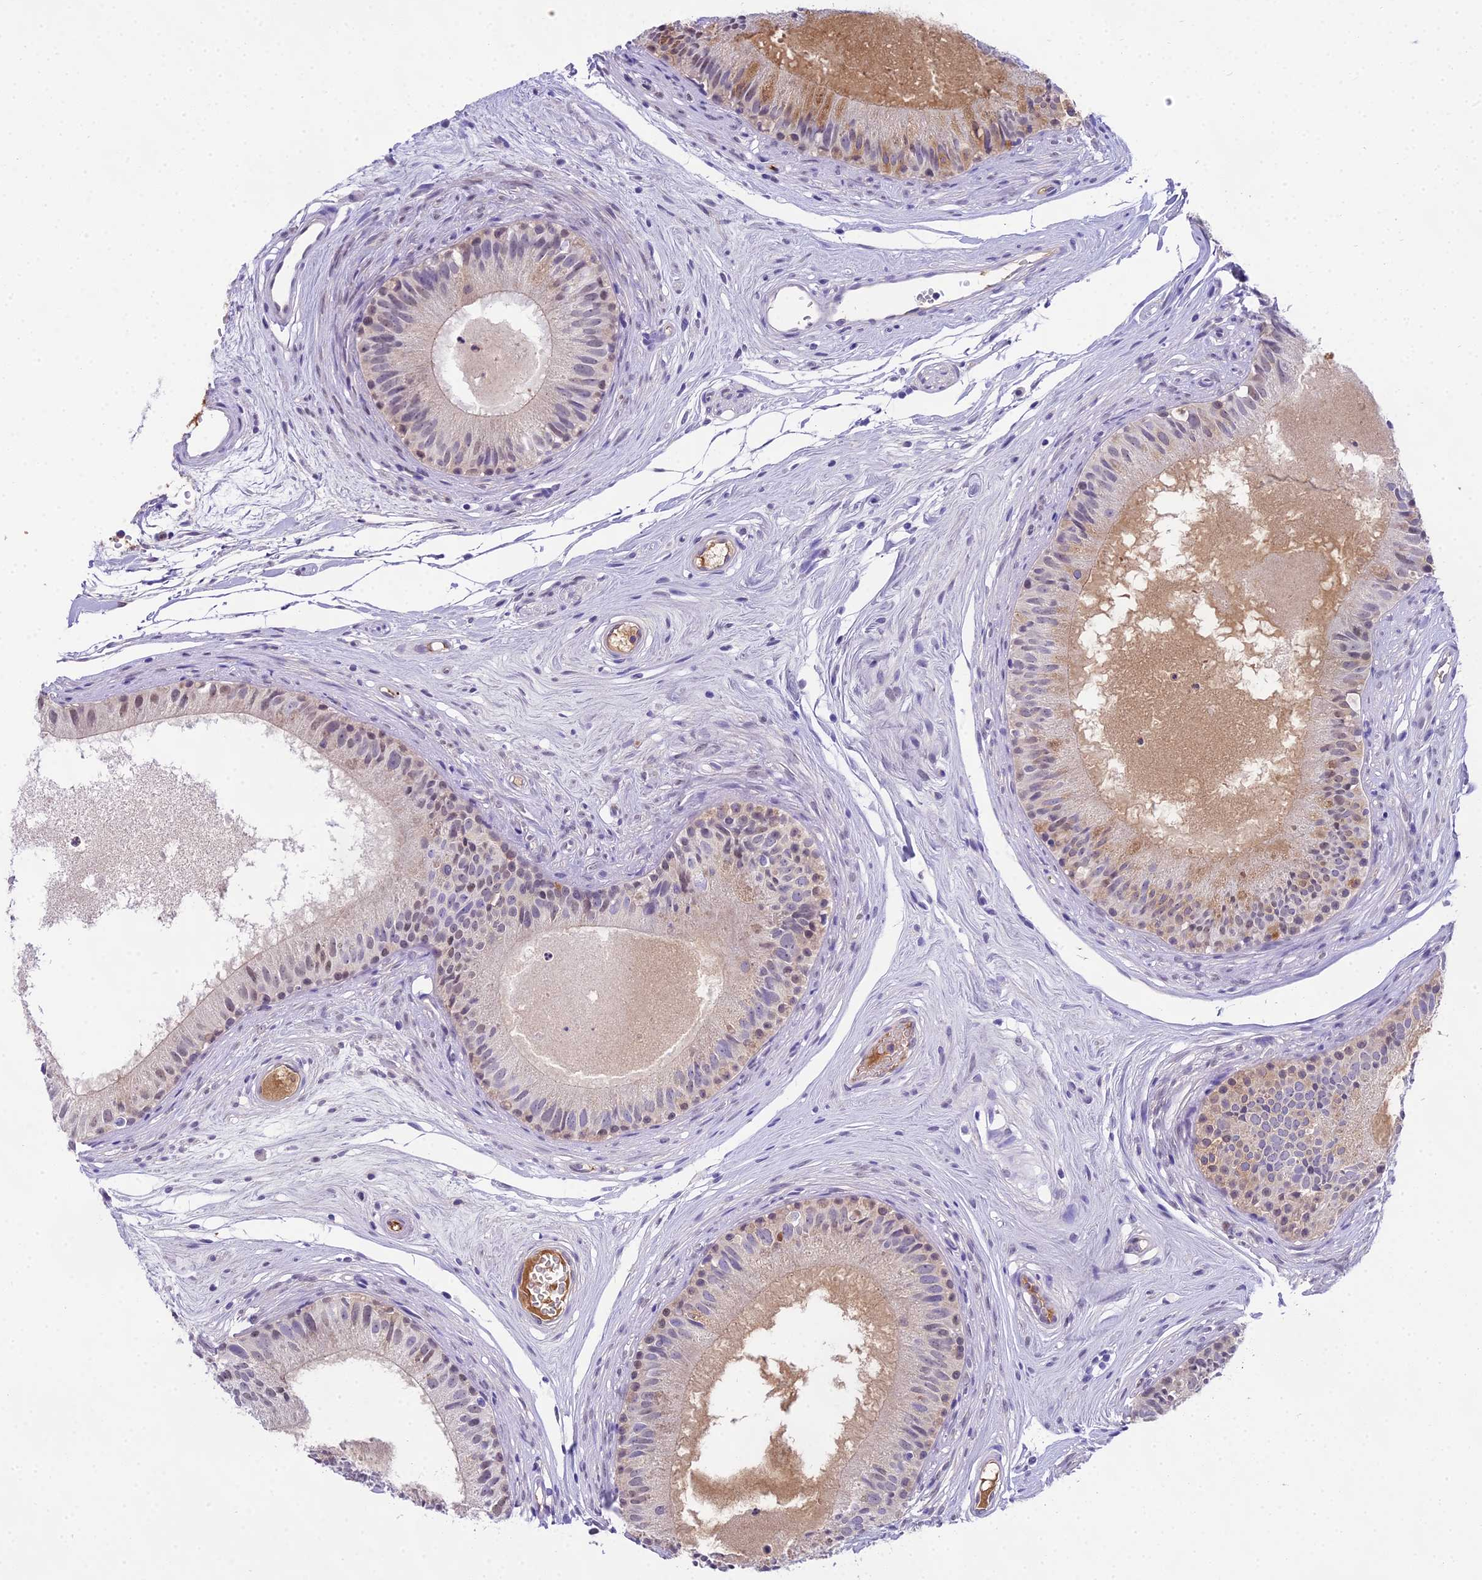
{"staining": {"intensity": "weak", "quantity": "<25%", "location": "cytoplasmic/membranous"}, "tissue": "epididymis", "cell_type": "Glandular cells", "image_type": "normal", "snomed": [{"axis": "morphology", "description": "Normal tissue, NOS"}, {"axis": "topography", "description": "Epididymis"}], "caption": "Immunohistochemistry (IHC) image of unremarkable human epididymis stained for a protein (brown), which reveals no positivity in glandular cells.", "gene": "MAT2A", "patient": {"sex": "male", "age": 74}}